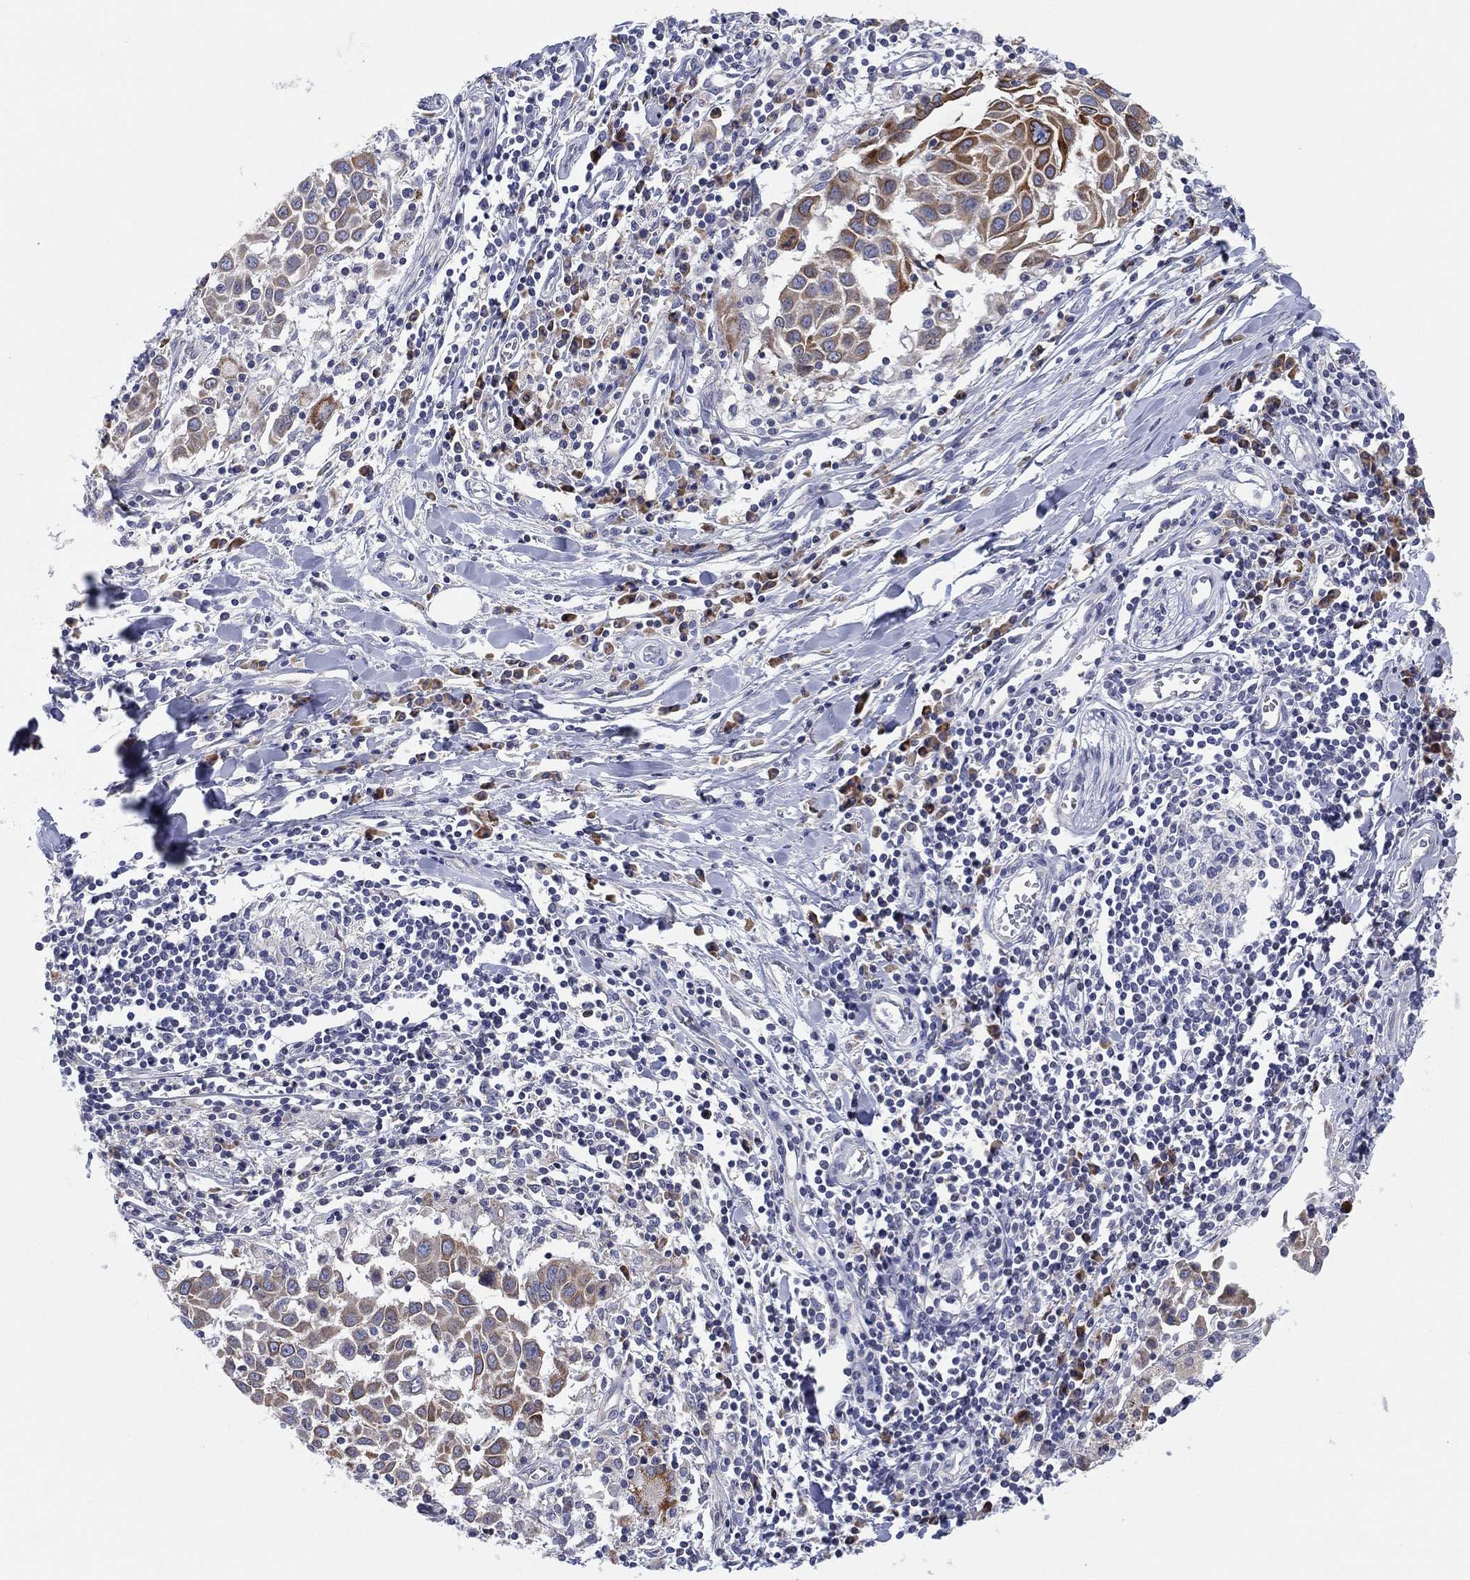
{"staining": {"intensity": "strong", "quantity": "<25%", "location": "cytoplasmic/membranous"}, "tissue": "lung cancer", "cell_type": "Tumor cells", "image_type": "cancer", "snomed": [{"axis": "morphology", "description": "Squamous cell carcinoma, NOS"}, {"axis": "topography", "description": "Lung"}], "caption": "Immunohistochemistry (IHC) micrograph of human lung cancer (squamous cell carcinoma) stained for a protein (brown), which demonstrates medium levels of strong cytoplasmic/membranous expression in about <25% of tumor cells.", "gene": "TMEM40", "patient": {"sex": "male", "age": 57}}